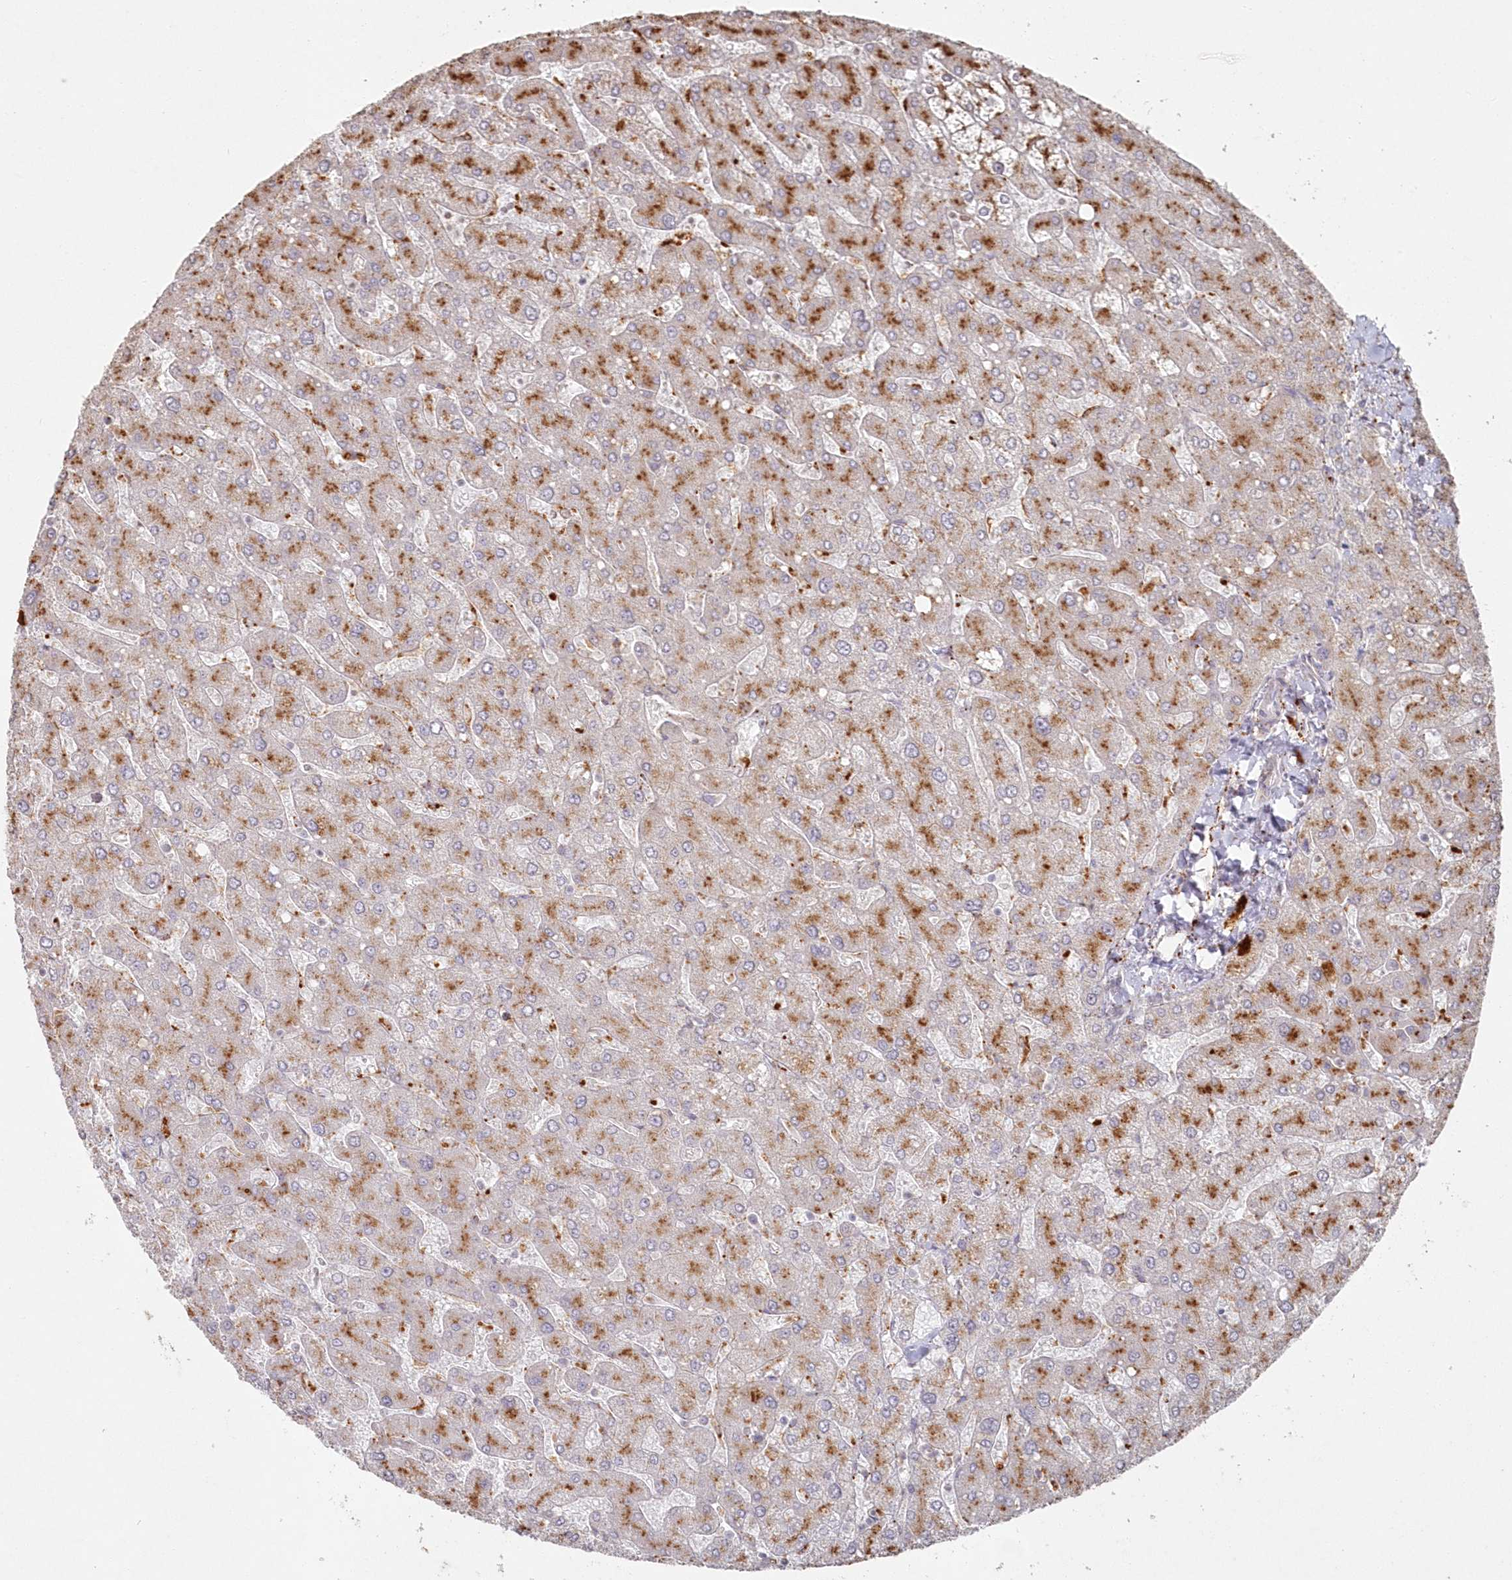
{"staining": {"intensity": "weak", "quantity": "<25%", "location": "cytoplasmic/membranous"}, "tissue": "liver", "cell_type": "Cholangiocytes", "image_type": "normal", "snomed": [{"axis": "morphology", "description": "Normal tissue, NOS"}, {"axis": "topography", "description": "Liver"}], "caption": "DAB (3,3'-diaminobenzidine) immunohistochemical staining of normal liver shows no significant expression in cholangiocytes.", "gene": "ARSB", "patient": {"sex": "male", "age": 55}}